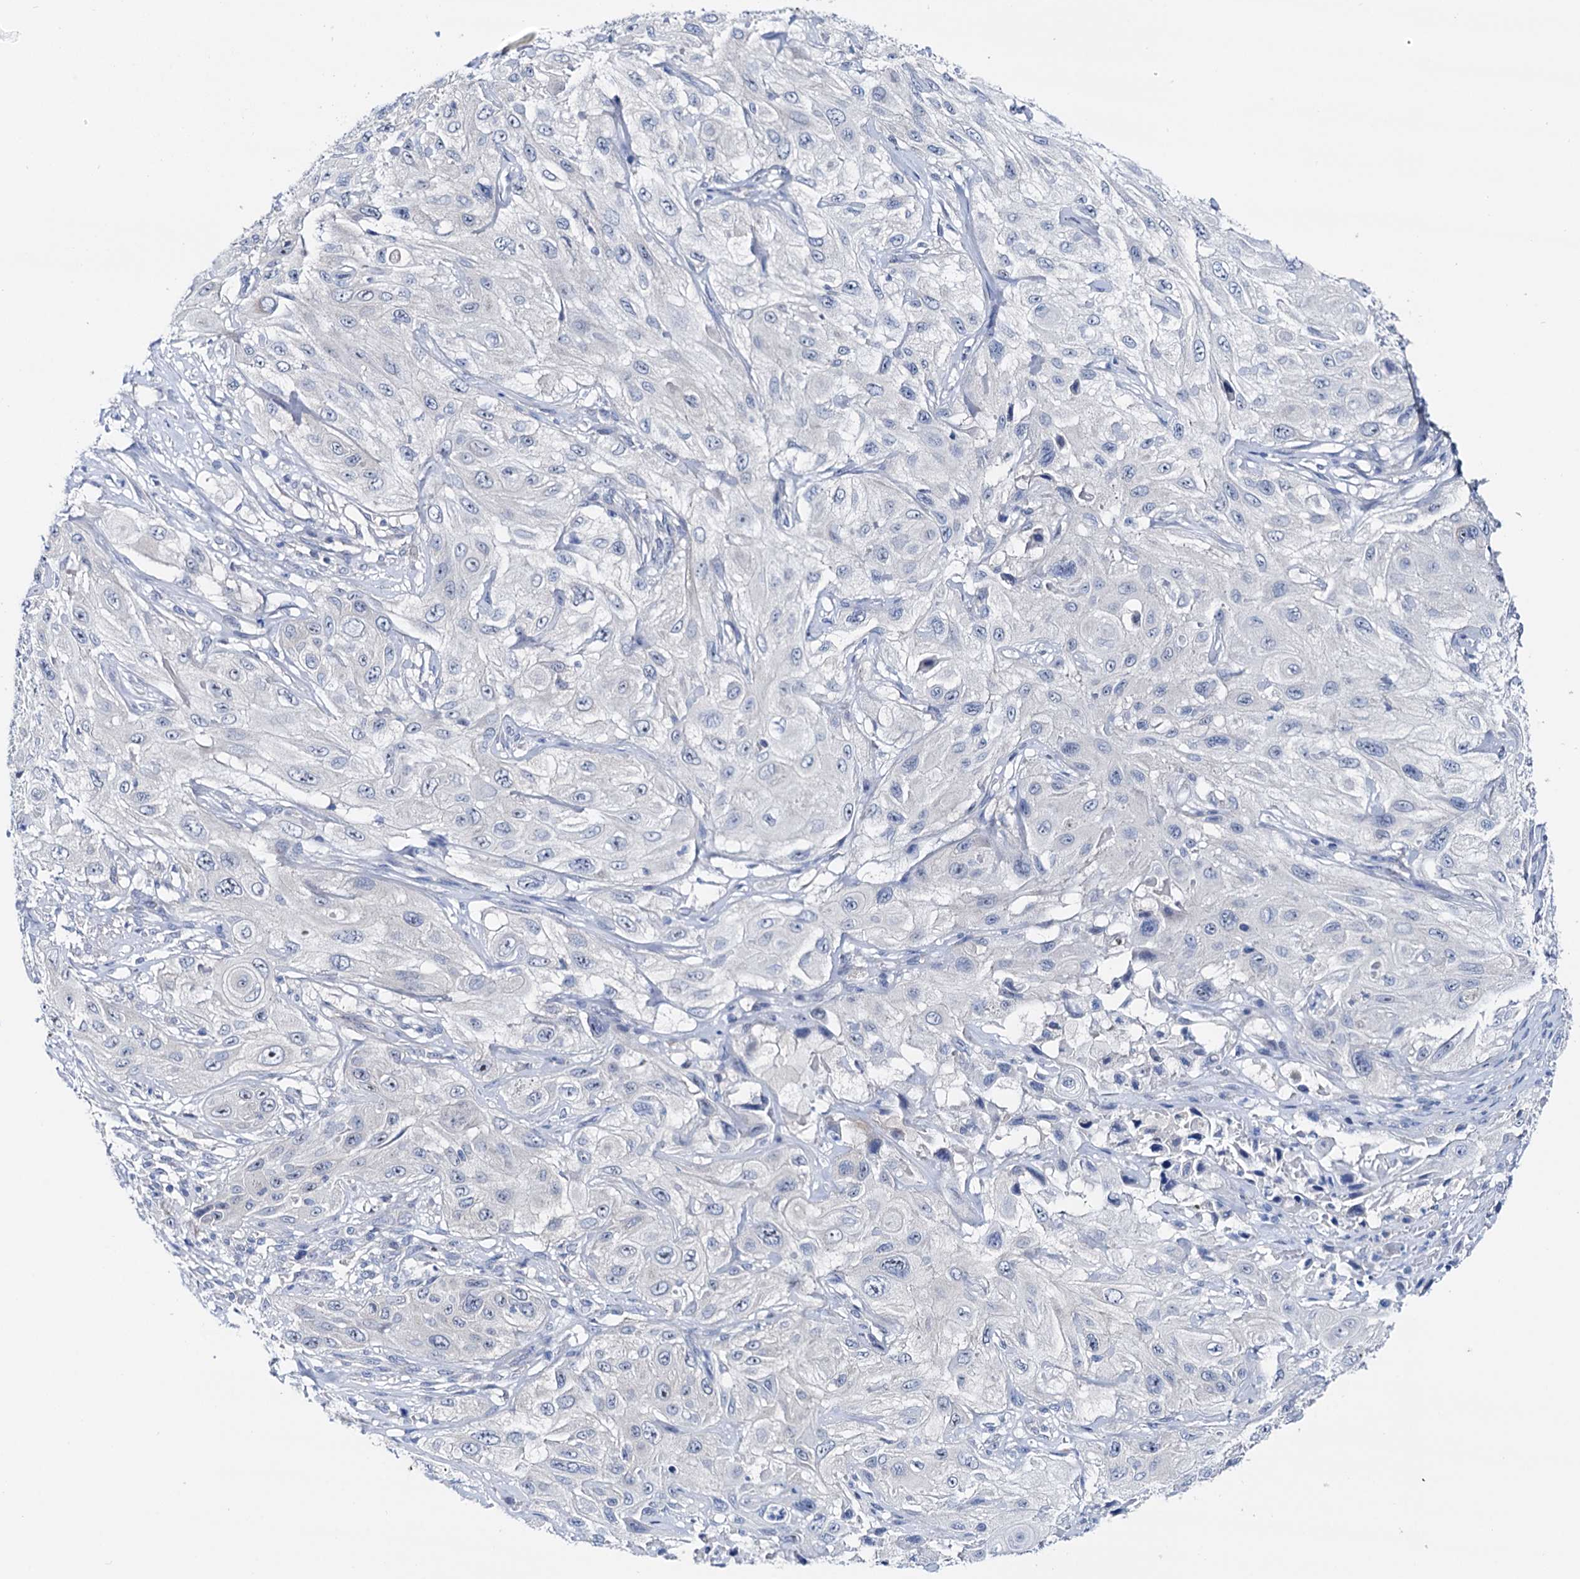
{"staining": {"intensity": "negative", "quantity": "none", "location": "none"}, "tissue": "cervical cancer", "cell_type": "Tumor cells", "image_type": "cancer", "snomed": [{"axis": "morphology", "description": "Squamous cell carcinoma, NOS"}, {"axis": "topography", "description": "Cervix"}], "caption": "DAB immunohistochemical staining of human cervical cancer (squamous cell carcinoma) shows no significant staining in tumor cells. (DAB IHC with hematoxylin counter stain).", "gene": "SHROOM1", "patient": {"sex": "female", "age": 42}}